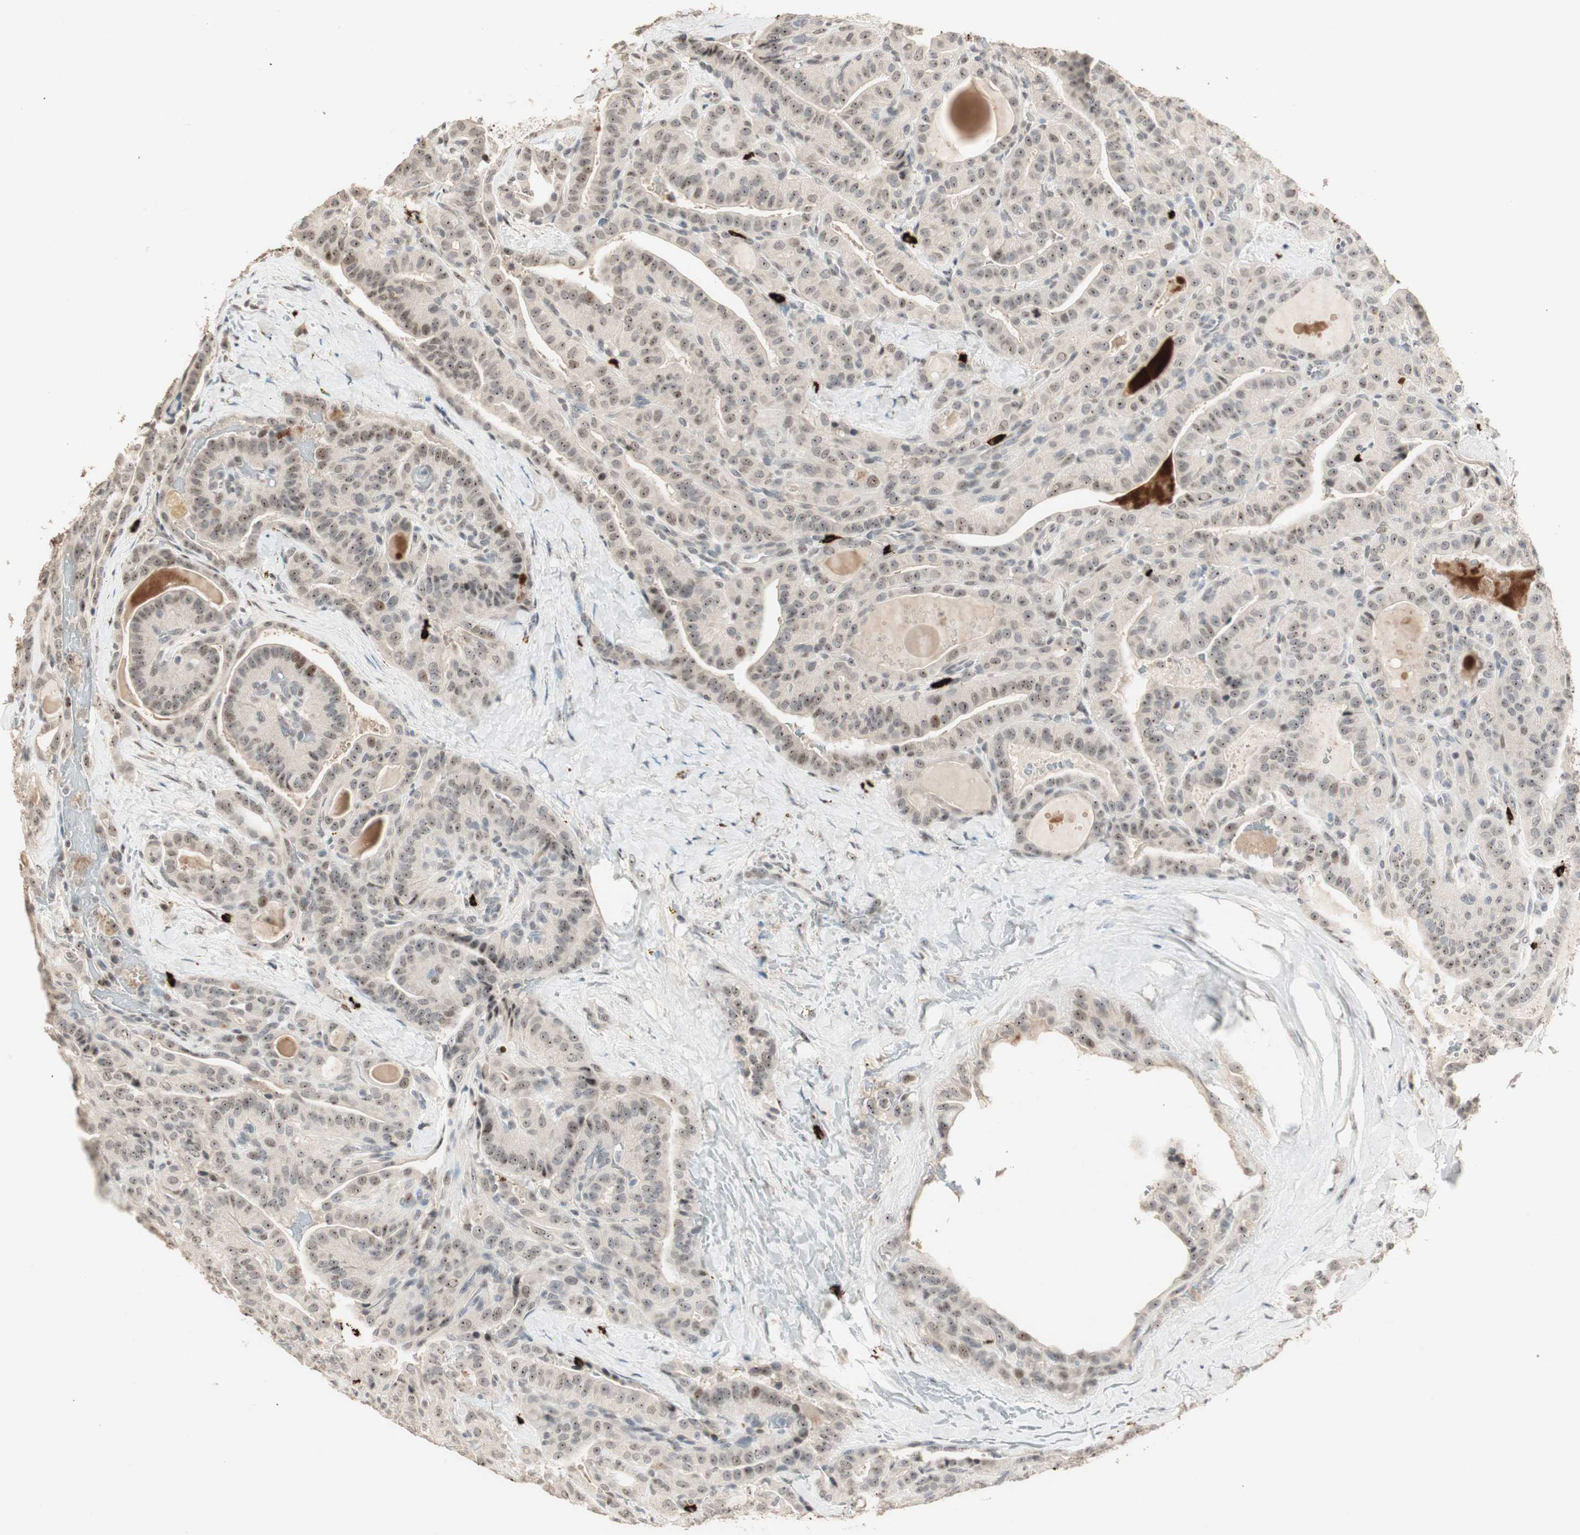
{"staining": {"intensity": "moderate", "quantity": ">75%", "location": "nuclear"}, "tissue": "thyroid cancer", "cell_type": "Tumor cells", "image_type": "cancer", "snomed": [{"axis": "morphology", "description": "Papillary adenocarcinoma, NOS"}, {"axis": "topography", "description": "Thyroid gland"}], "caption": "The micrograph demonstrates immunohistochemical staining of thyroid cancer (papillary adenocarcinoma). There is moderate nuclear staining is identified in approximately >75% of tumor cells.", "gene": "ETV4", "patient": {"sex": "male", "age": 77}}